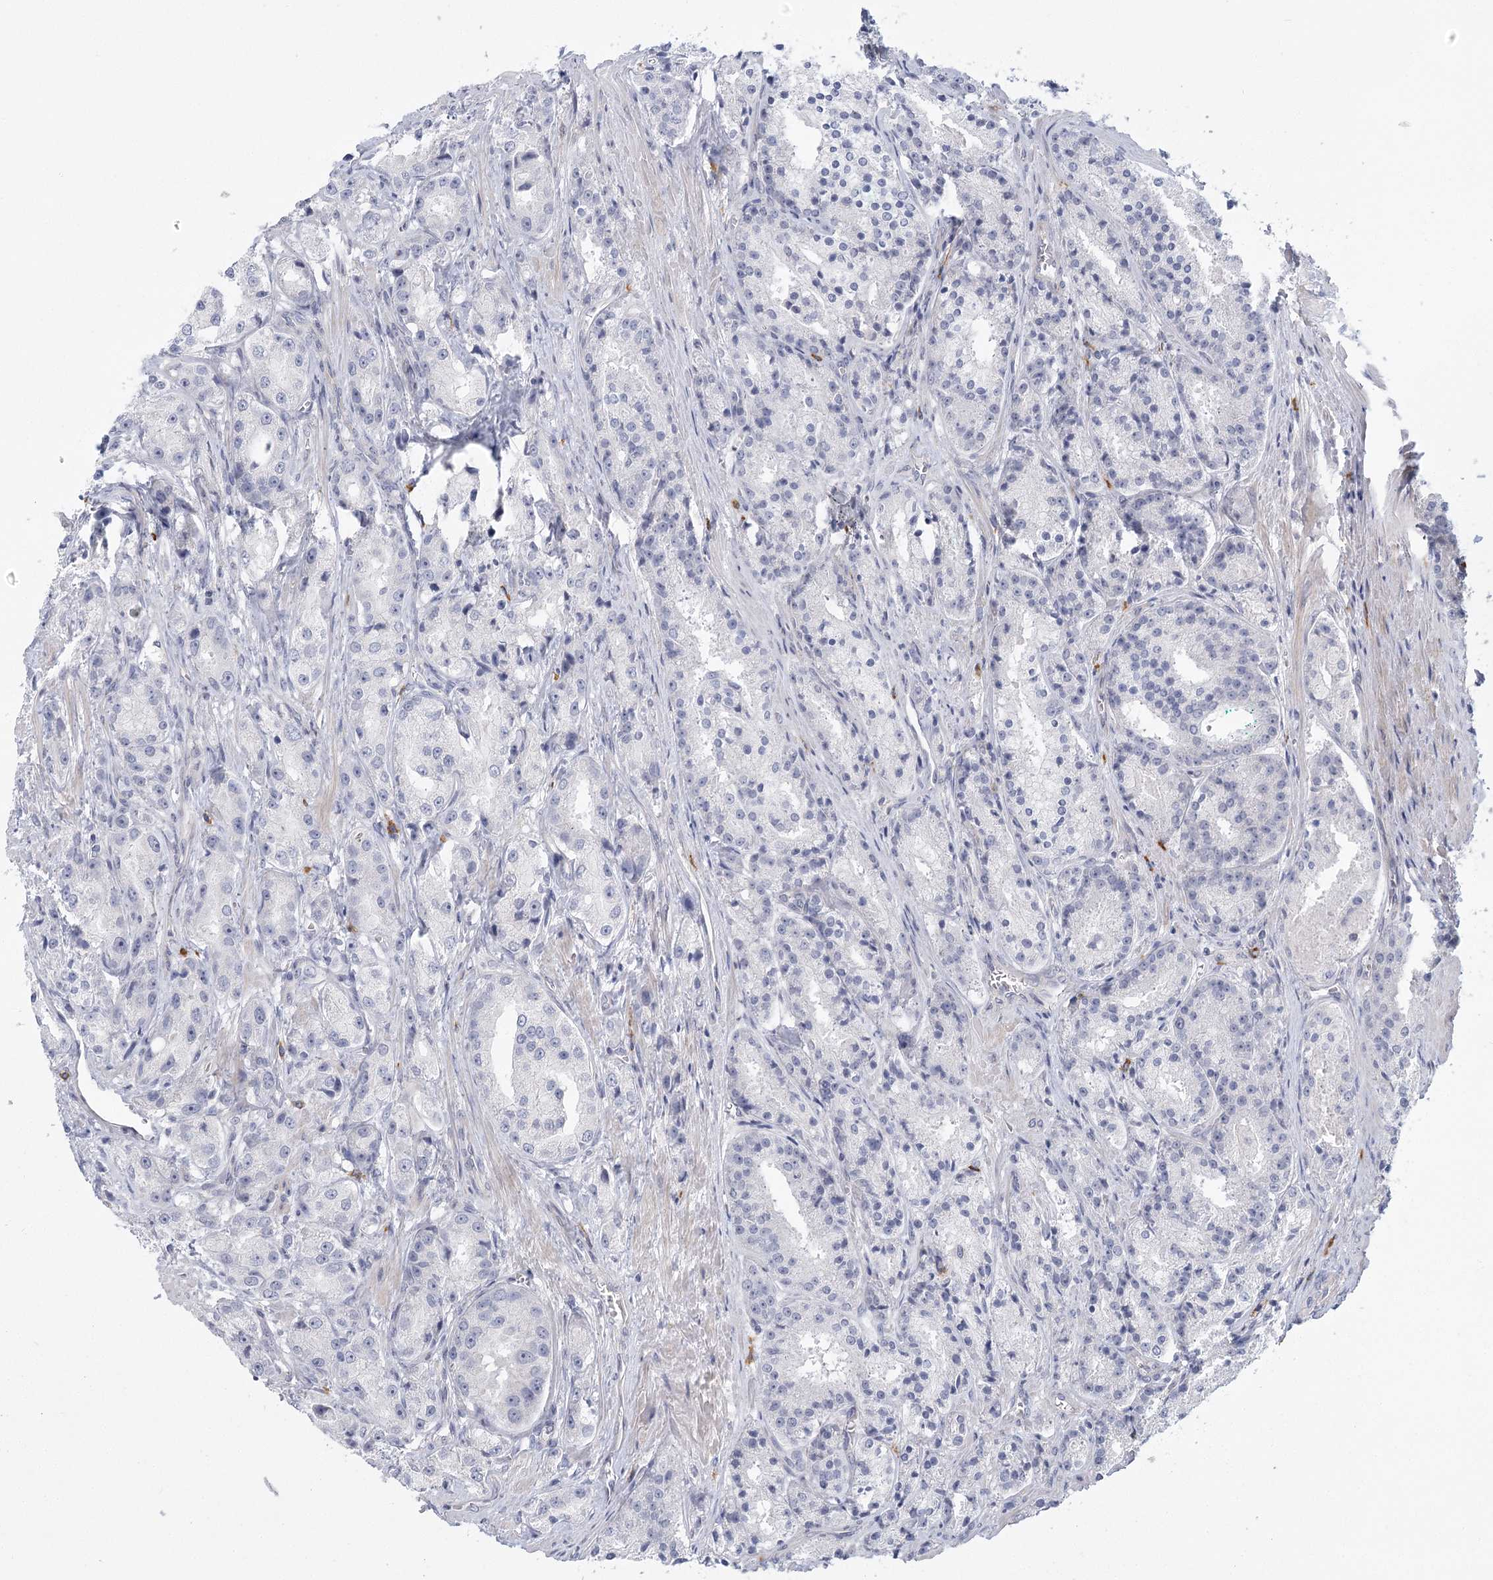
{"staining": {"intensity": "negative", "quantity": "none", "location": "none"}, "tissue": "prostate cancer", "cell_type": "Tumor cells", "image_type": "cancer", "snomed": [{"axis": "morphology", "description": "Adenocarcinoma, High grade"}, {"axis": "topography", "description": "Prostate"}], "caption": "DAB (3,3'-diaminobenzidine) immunohistochemical staining of human adenocarcinoma (high-grade) (prostate) demonstrates no significant expression in tumor cells.", "gene": "FAM76B", "patient": {"sex": "male", "age": 60}}